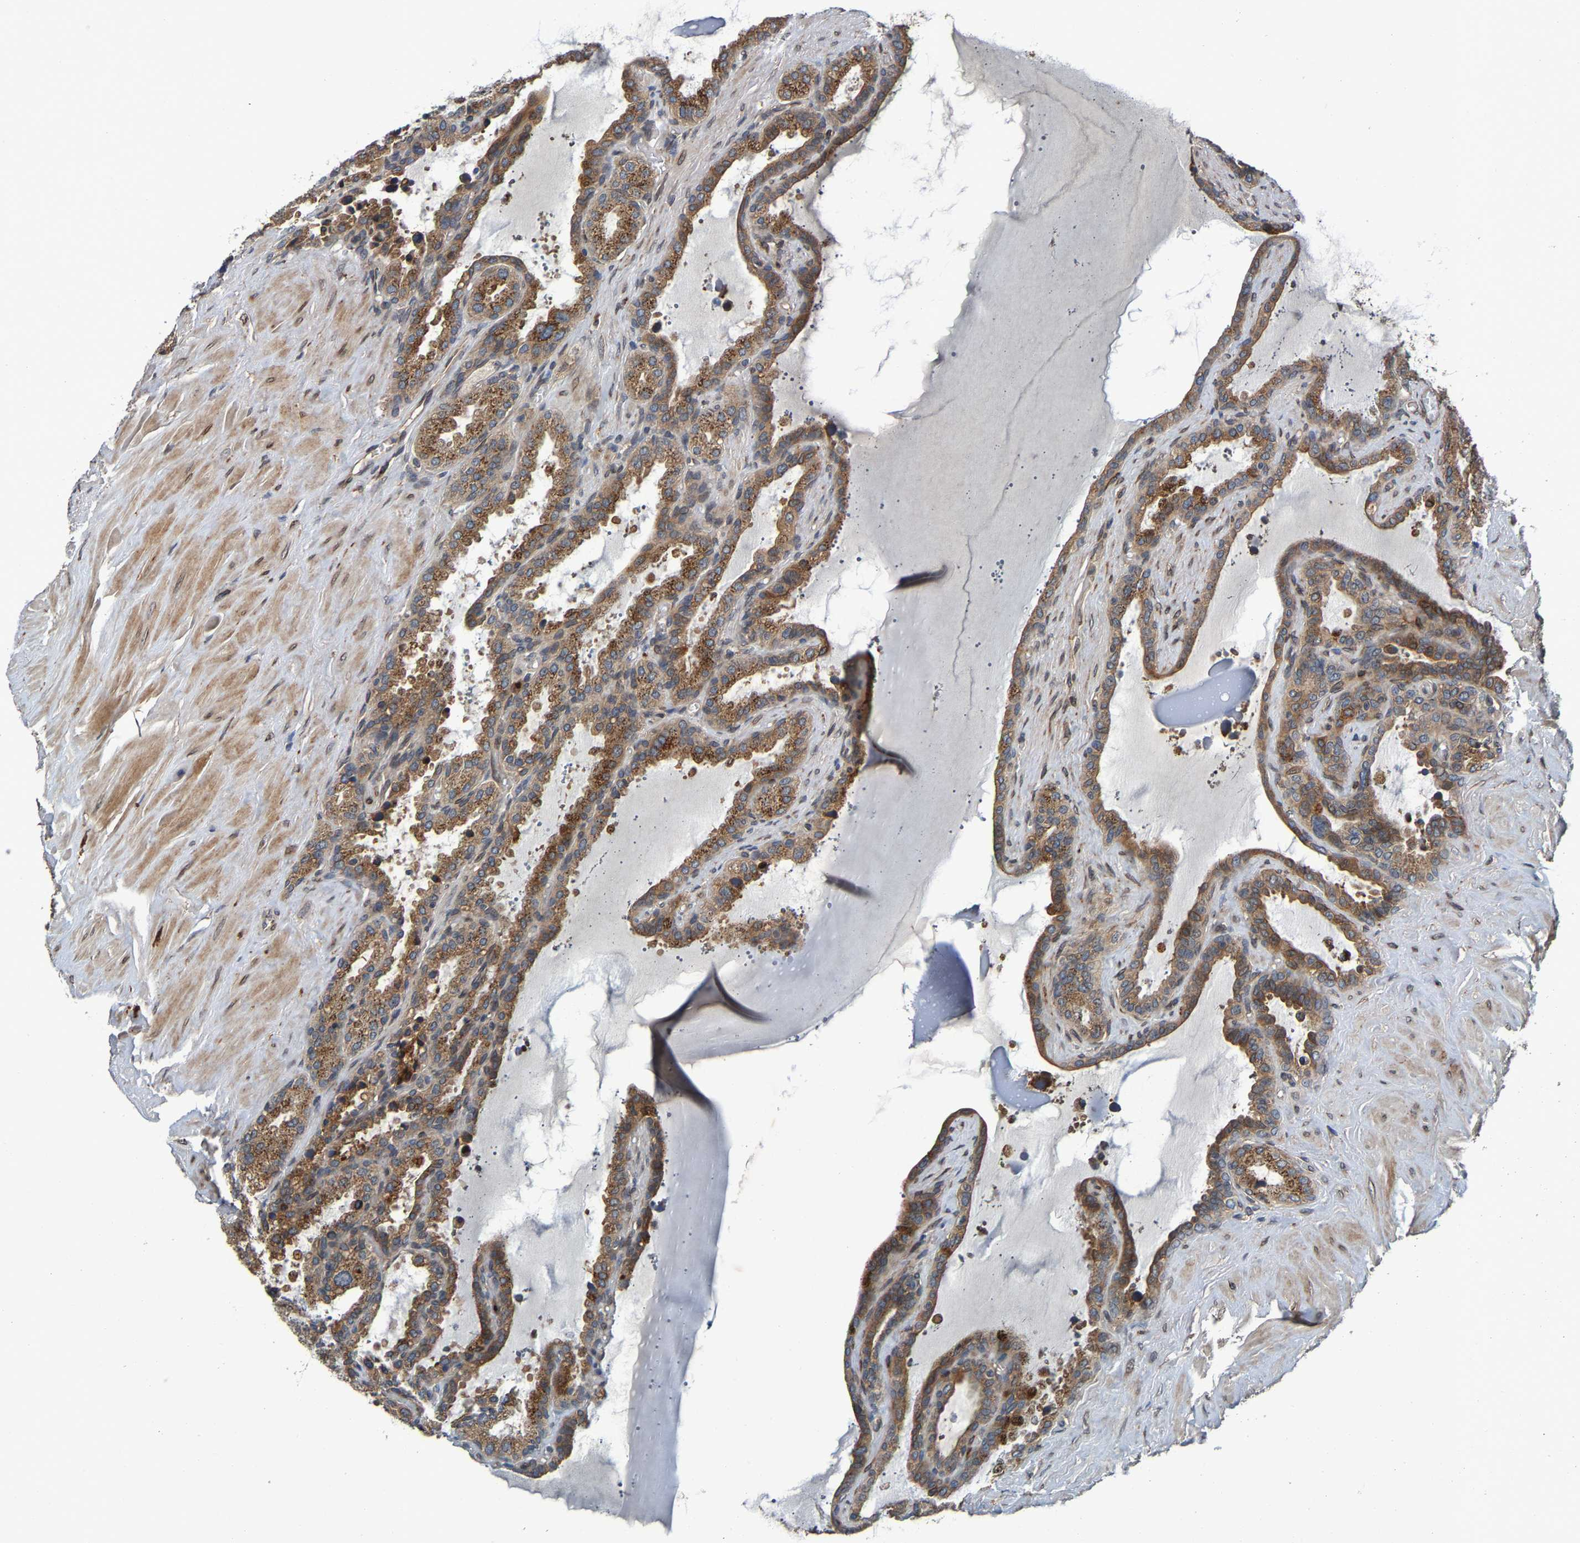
{"staining": {"intensity": "moderate", "quantity": ">75%", "location": "cytoplasmic/membranous"}, "tissue": "seminal vesicle", "cell_type": "Glandular cells", "image_type": "normal", "snomed": [{"axis": "morphology", "description": "Normal tissue, NOS"}, {"axis": "topography", "description": "Seminal veicle"}], "caption": "DAB immunohistochemical staining of normal seminal vesicle demonstrates moderate cytoplasmic/membranous protein positivity in about >75% of glandular cells.", "gene": "MACC1", "patient": {"sex": "male", "age": 46}}